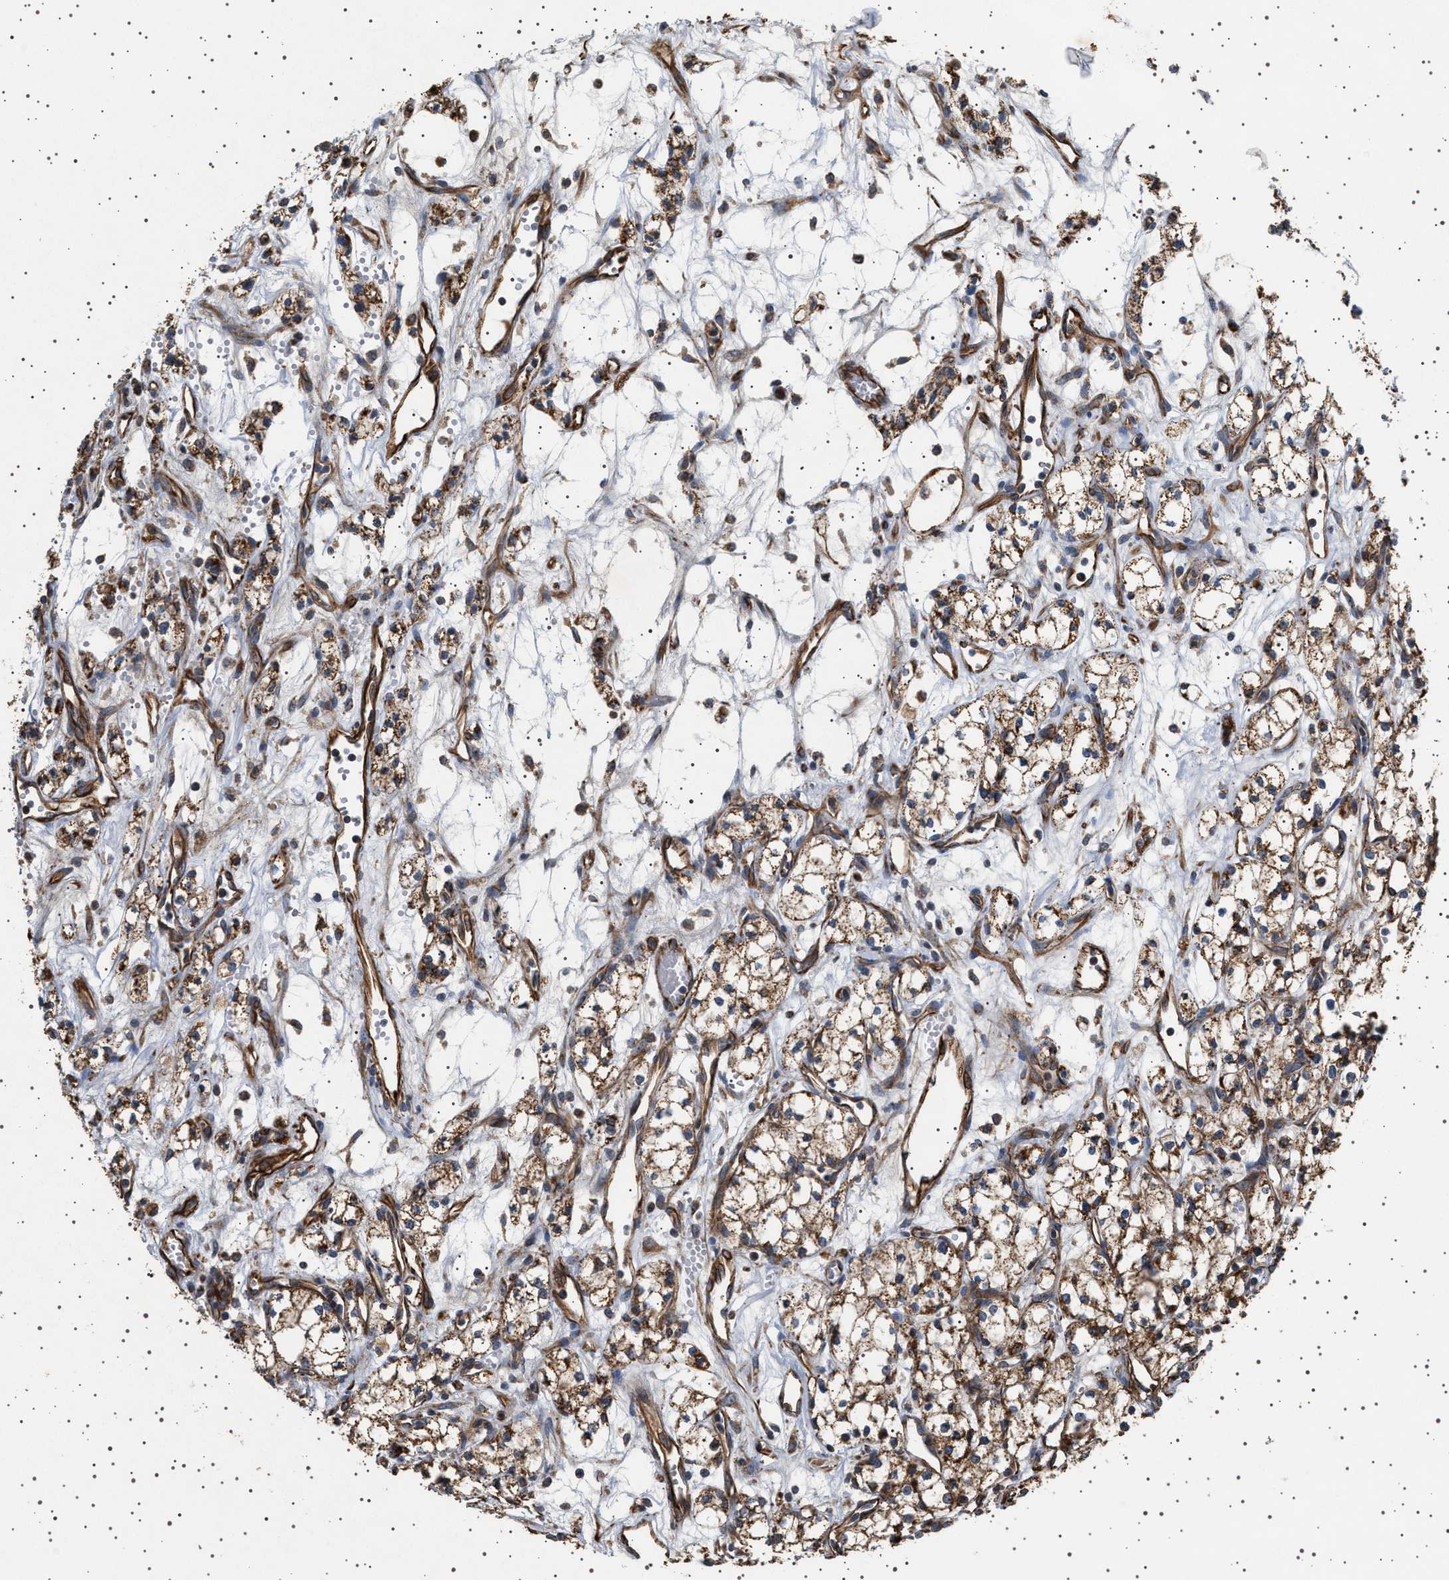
{"staining": {"intensity": "moderate", "quantity": ">75%", "location": "cytoplasmic/membranous"}, "tissue": "renal cancer", "cell_type": "Tumor cells", "image_type": "cancer", "snomed": [{"axis": "morphology", "description": "Adenocarcinoma, NOS"}, {"axis": "topography", "description": "Kidney"}], "caption": "Human renal adenocarcinoma stained with a brown dye displays moderate cytoplasmic/membranous positive expression in approximately >75% of tumor cells.", "gene": "TRUB2", "patient": {"sex": "male", "age": 59}}